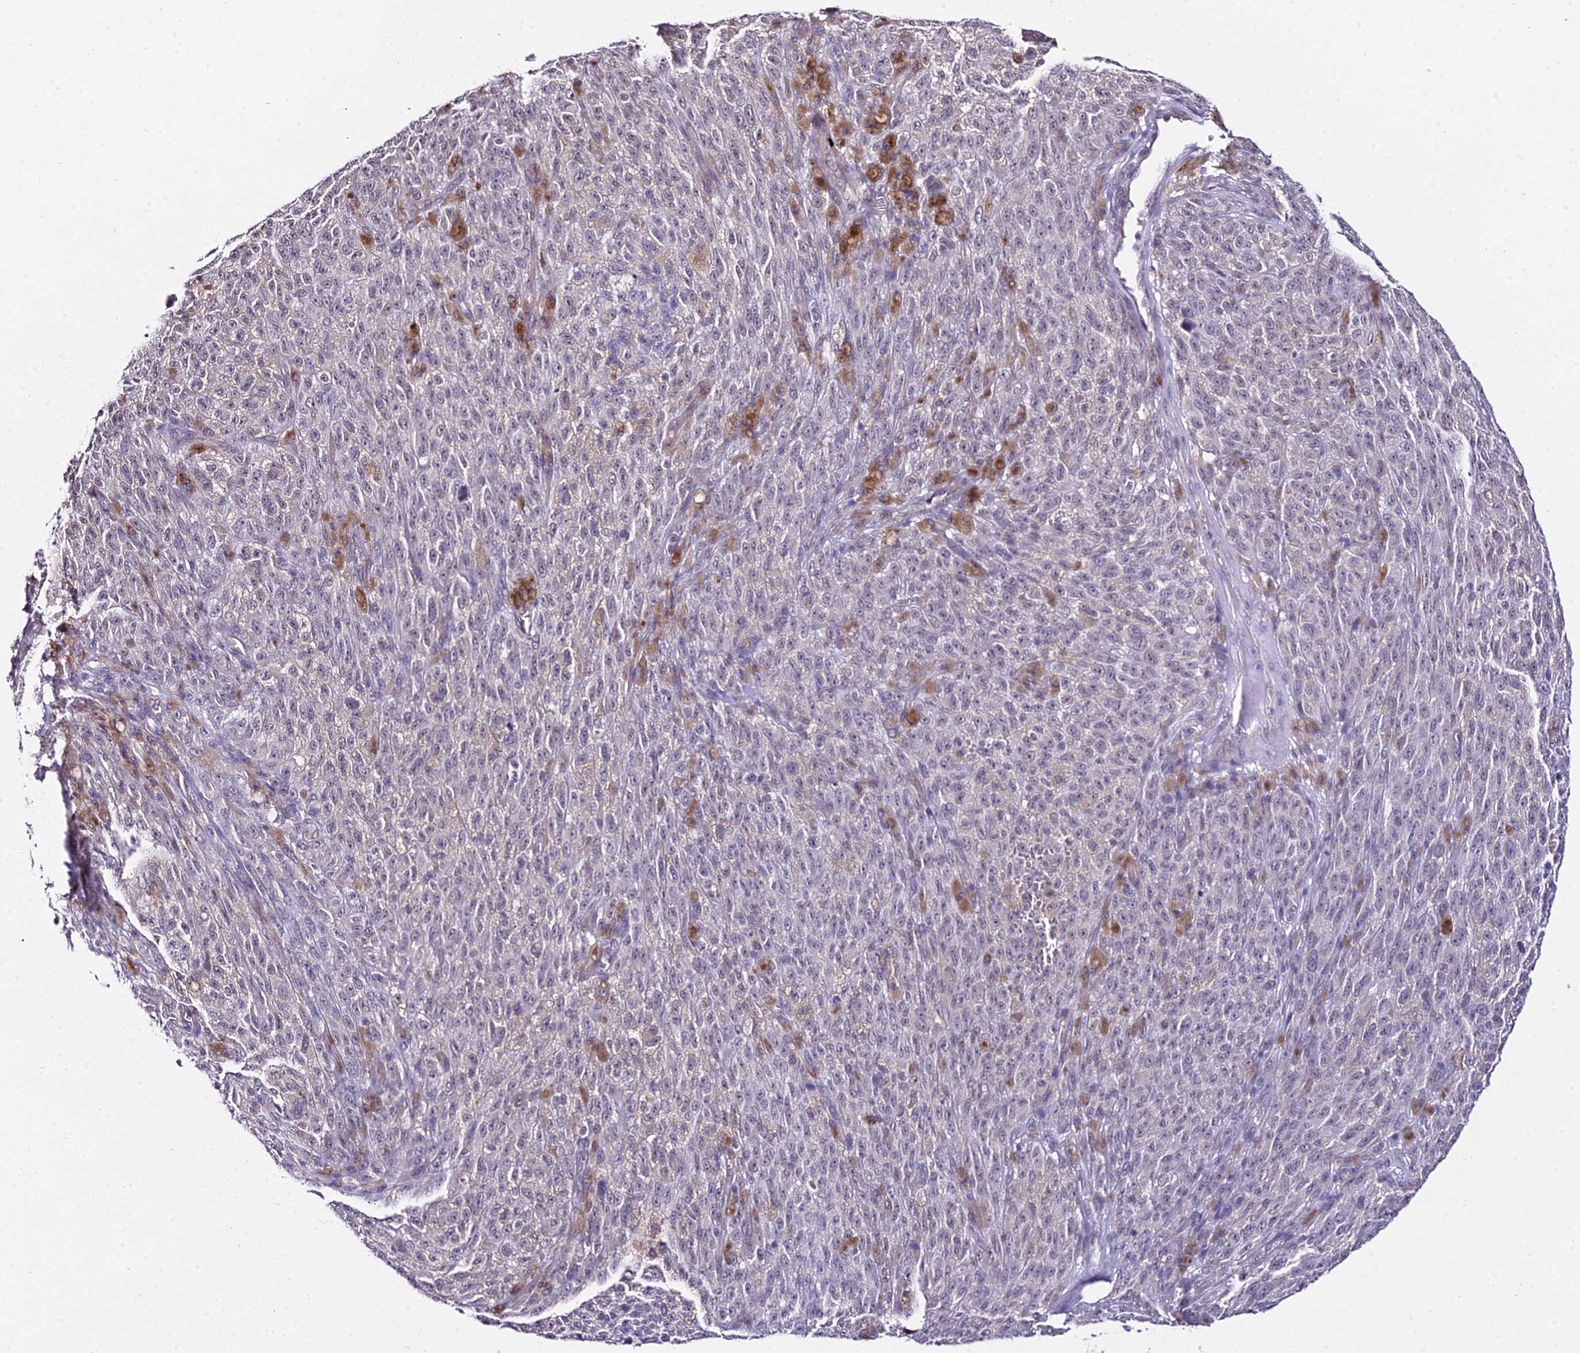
{"staining": {"intensity": "negative", "quantity": "none", "location": "none"}, "tissue": "melanoma", "cell_type": "Tumor cells", "image_type": "cancer", "snomed": [{"axis": "morphology", "description": "Malignant melanoma, NOS"}, {"axis": "topography", "description": "Skin"}], "caption": "A histopathology image of human melanoma is negative for staining in tumor cells. Brightfield microscopy of IHC stained with DAB (3,3'-diaminobenzidine) (brown) and hematoxylin (blue), captured at high magnification.", "gene": "POLR2I", "patient": {"sex": "female", "age": 82}}